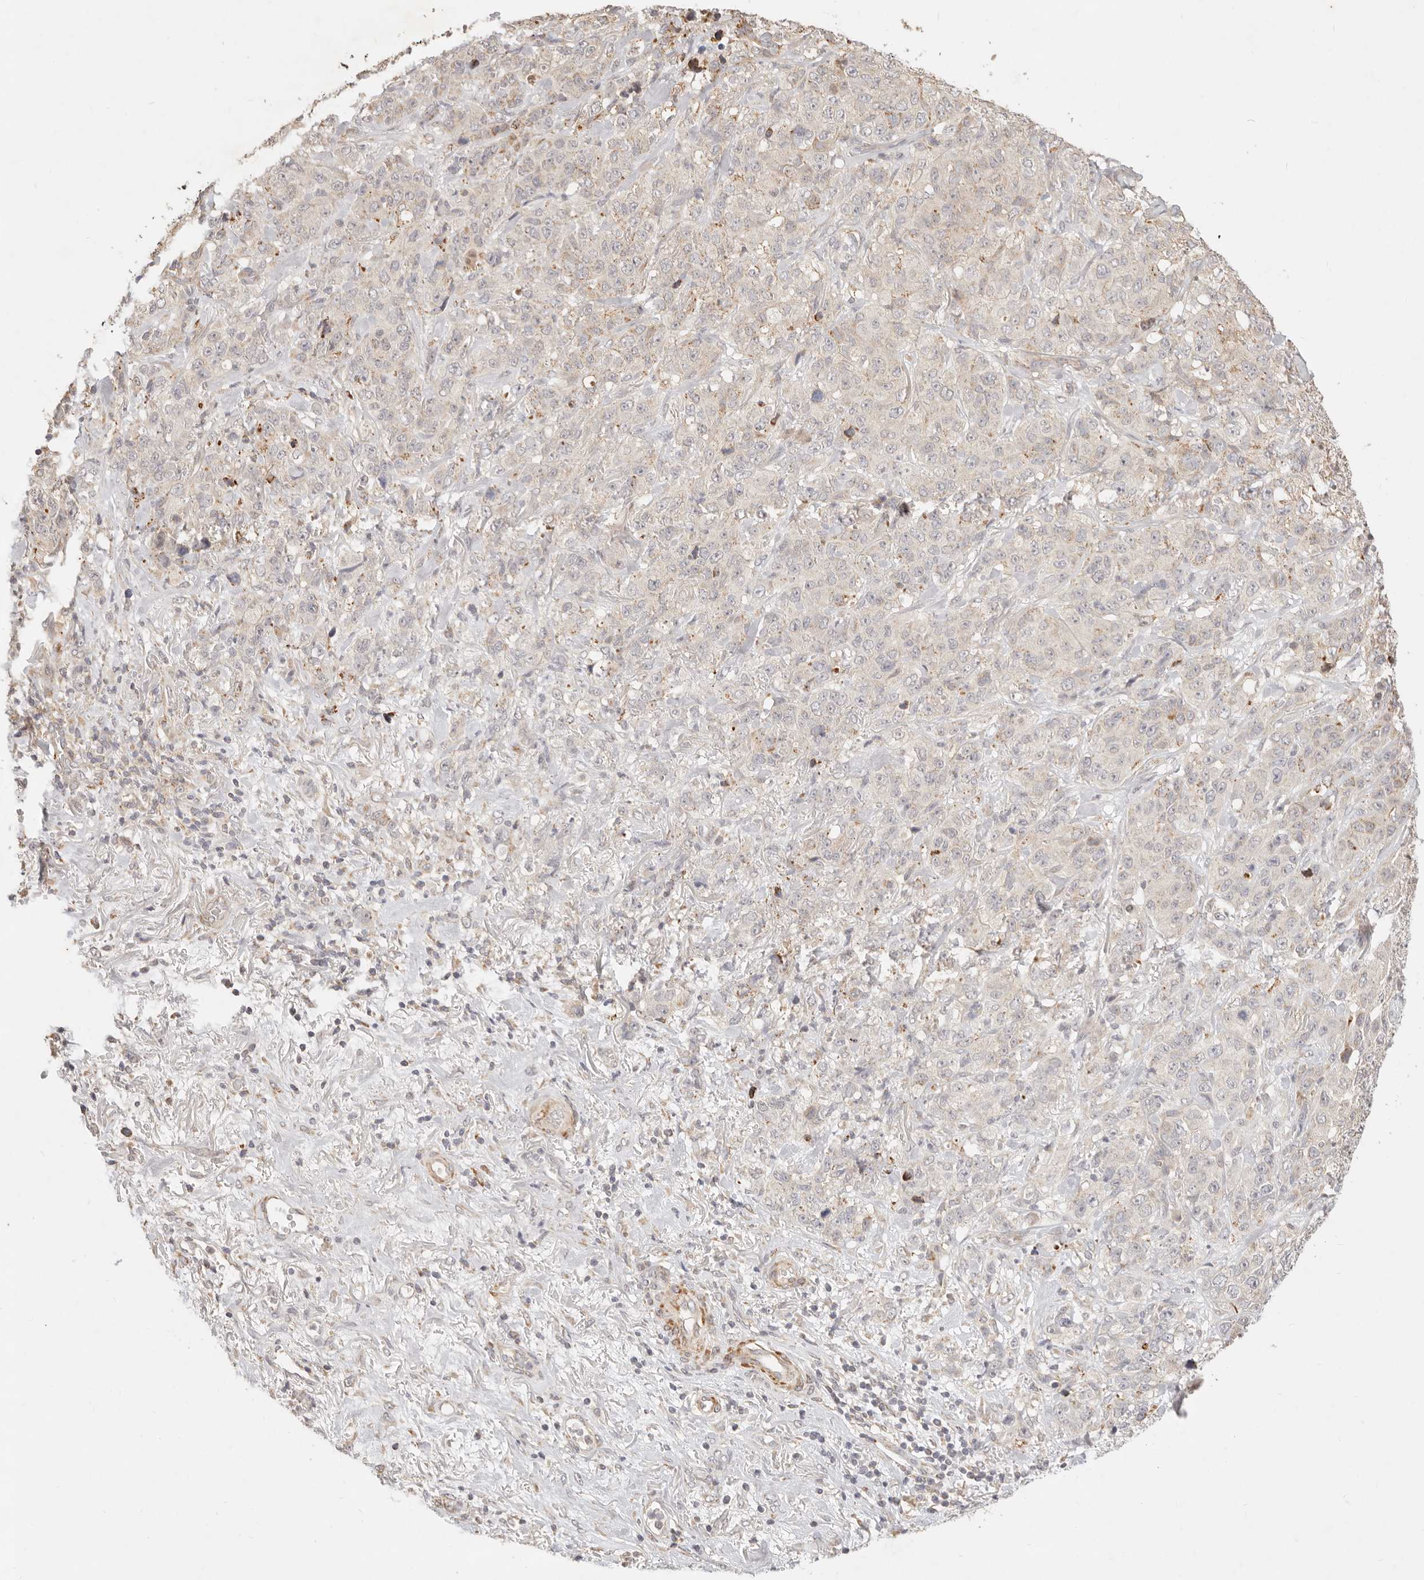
{"staining": {"intensity": "moderate", "quantity": "<25%", "location": "cytoplasmic/membranous"}, "tissue": "stomach cancer", "cell_type": "Tumor cells", "image_type": "cancer", "snomed": [{"axis": "morphology", "description": "Adenocarcinoma, NOS"}, {"axis": "topography", "description": "Stomach"}], "caption": "A low amount of moderate cytoplasmic/membranous staining is present in approximately <25% of tumor cells in stomach adenocarcinoma tissue. (brown staining indicates protein expression, while blue staining denotes nuclei).", "gene": "RUBCNL", "patient": {"sex": "male", "age": 48}}